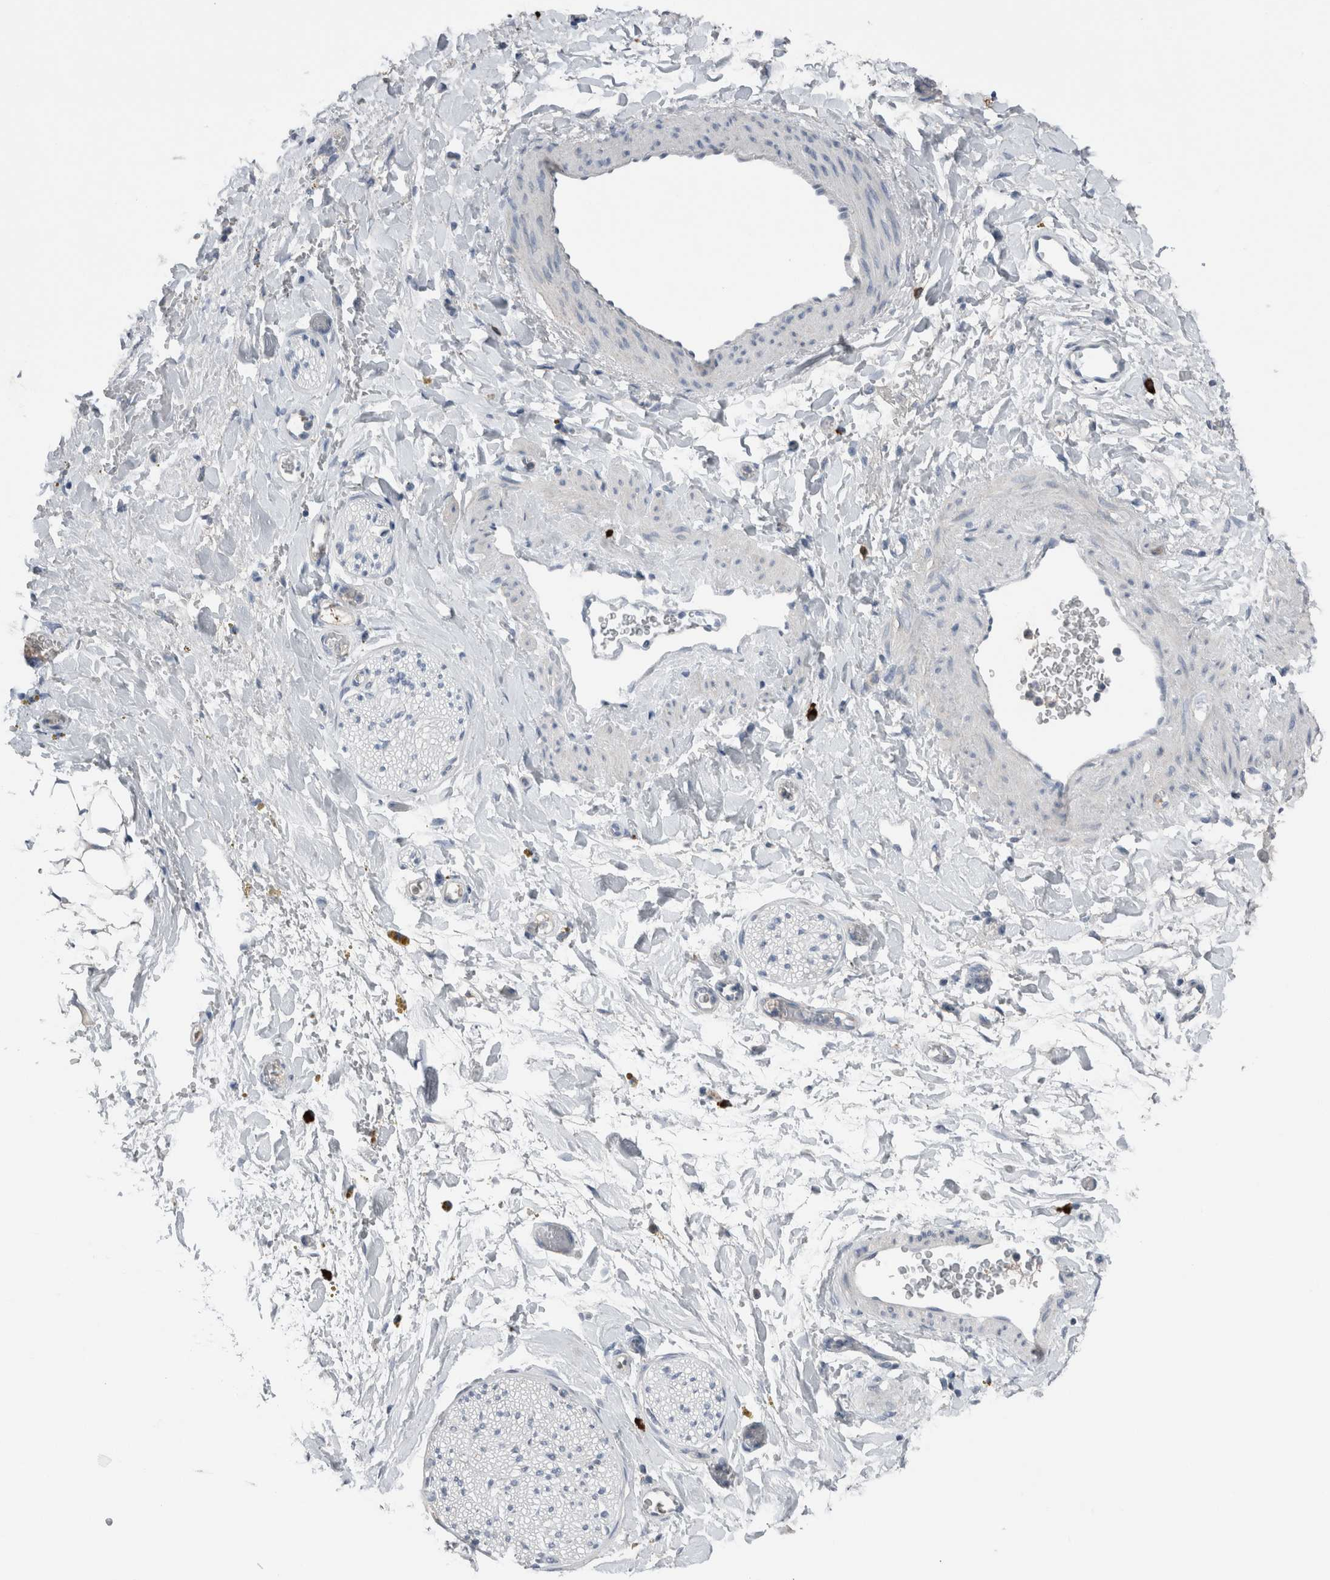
{"staining": {"intensity": "negative", "quantity": "none", "location": "none"}, "tissue": "adipose tissue", "cell_type": "Adipocytes", "image_type": "normal", "snomed": [{"axis": "morphology", "description": "Normal tissue, NOS"}, {"axis": "topography", "description": "Kidney"}, {"axis": "topography", "description": "Peripheral nerve tissue"}], "caption": "Adipose tissue was stained to show a protein in brown. There is no significant expression in adipocytes. (Brightfield microscopy of DAB (3,3'-diaminobenzidine) immunohistochemistry (IHC) at high magnification).", "gene": "CRNN", "patient": {"sex": "male", "age": 7}}